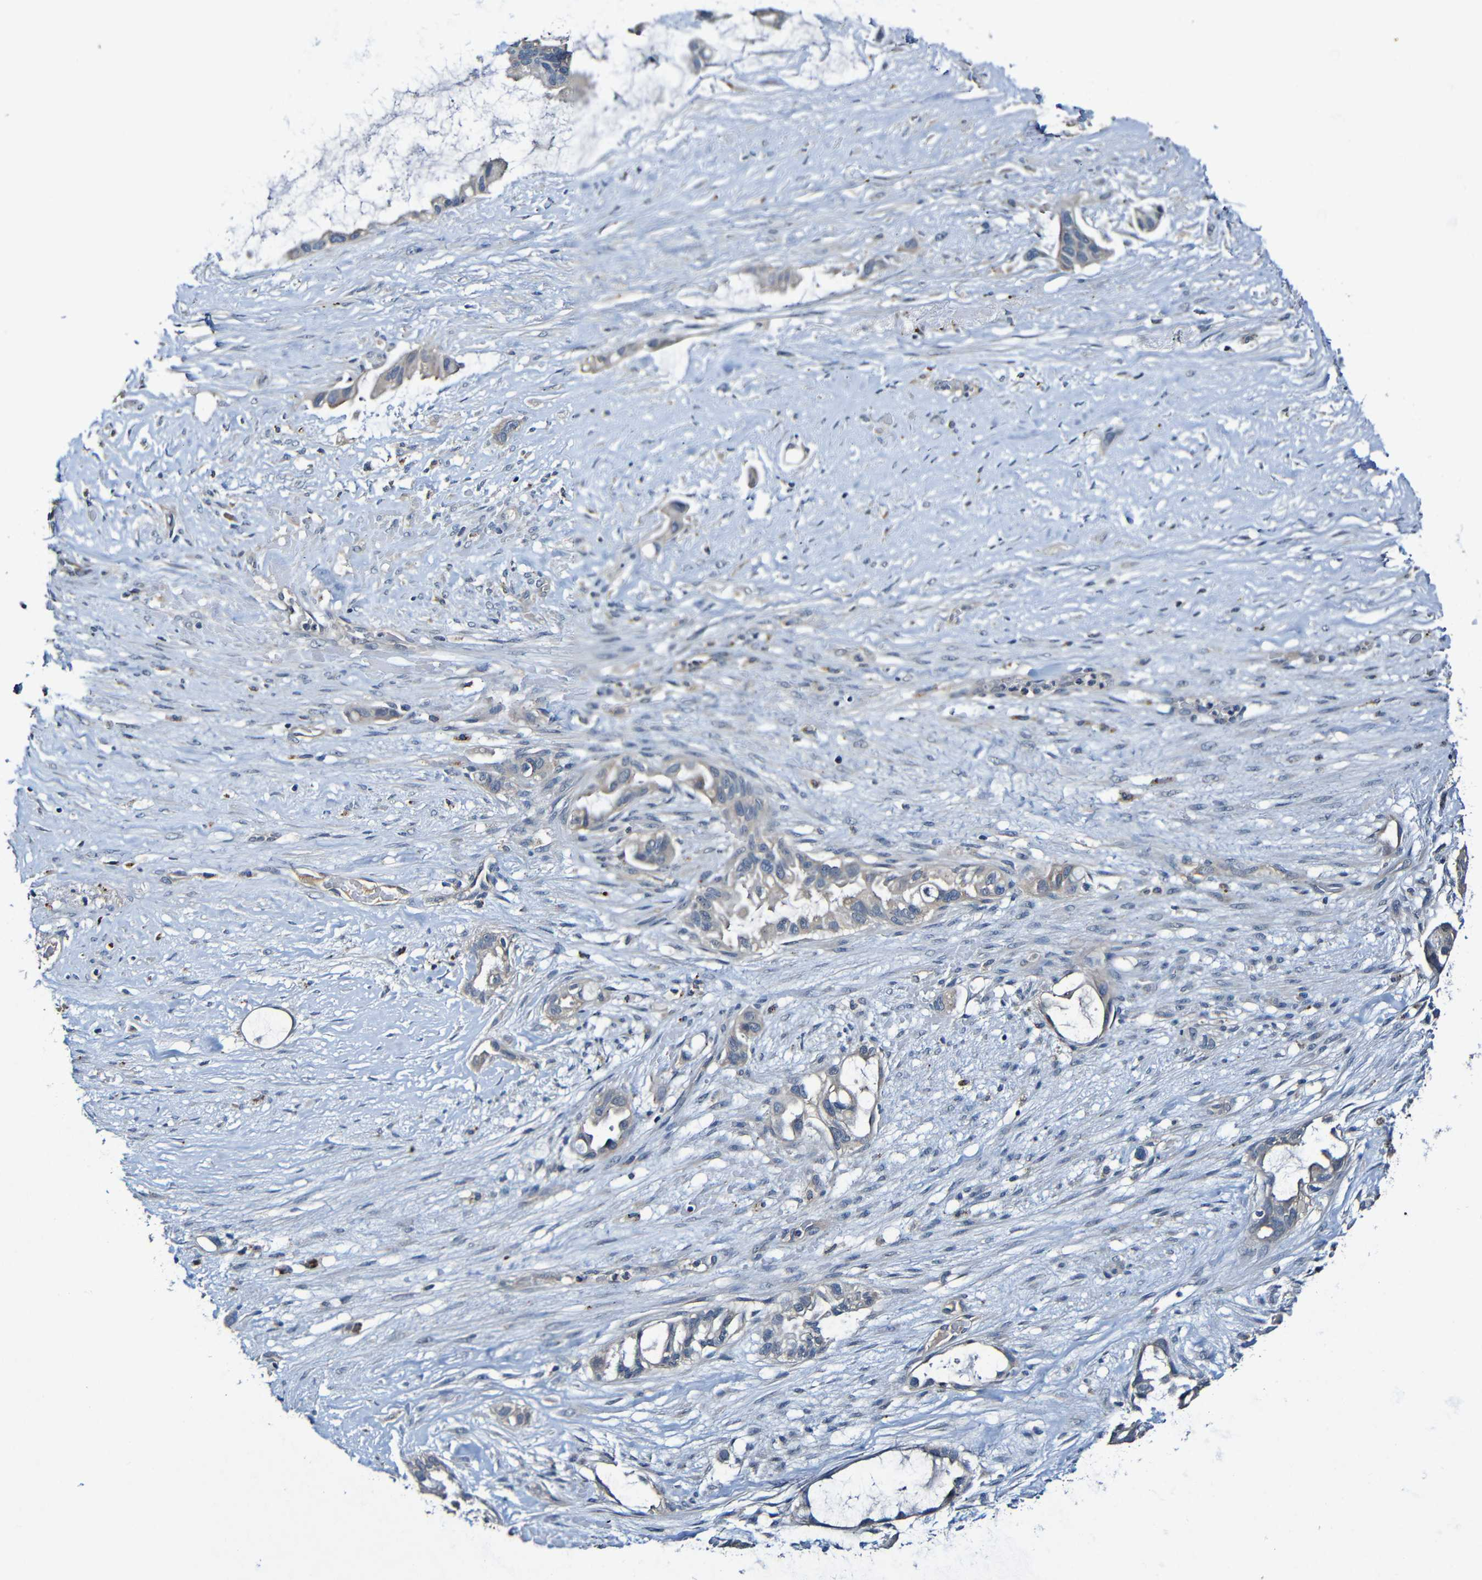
{"staining": {"intensity": "weak", "quantity": "<25%", "location": "cytoplasmic/membranous"}, "tissue": "liver cancer", "cell_type": "Tumor cells", "image_type": "cancer", "snomed": [{"axis": "morphology", "description": "Cholangiocarcinoma"}, {"axis": "topography", "description": "Liver"}], "caption": "Tumor cells are negative for brown protein staining in liver cancer (cholangiocarcinoma).", "gene": "LRRC70", "patient": {"sex": "female", "age": 65}}